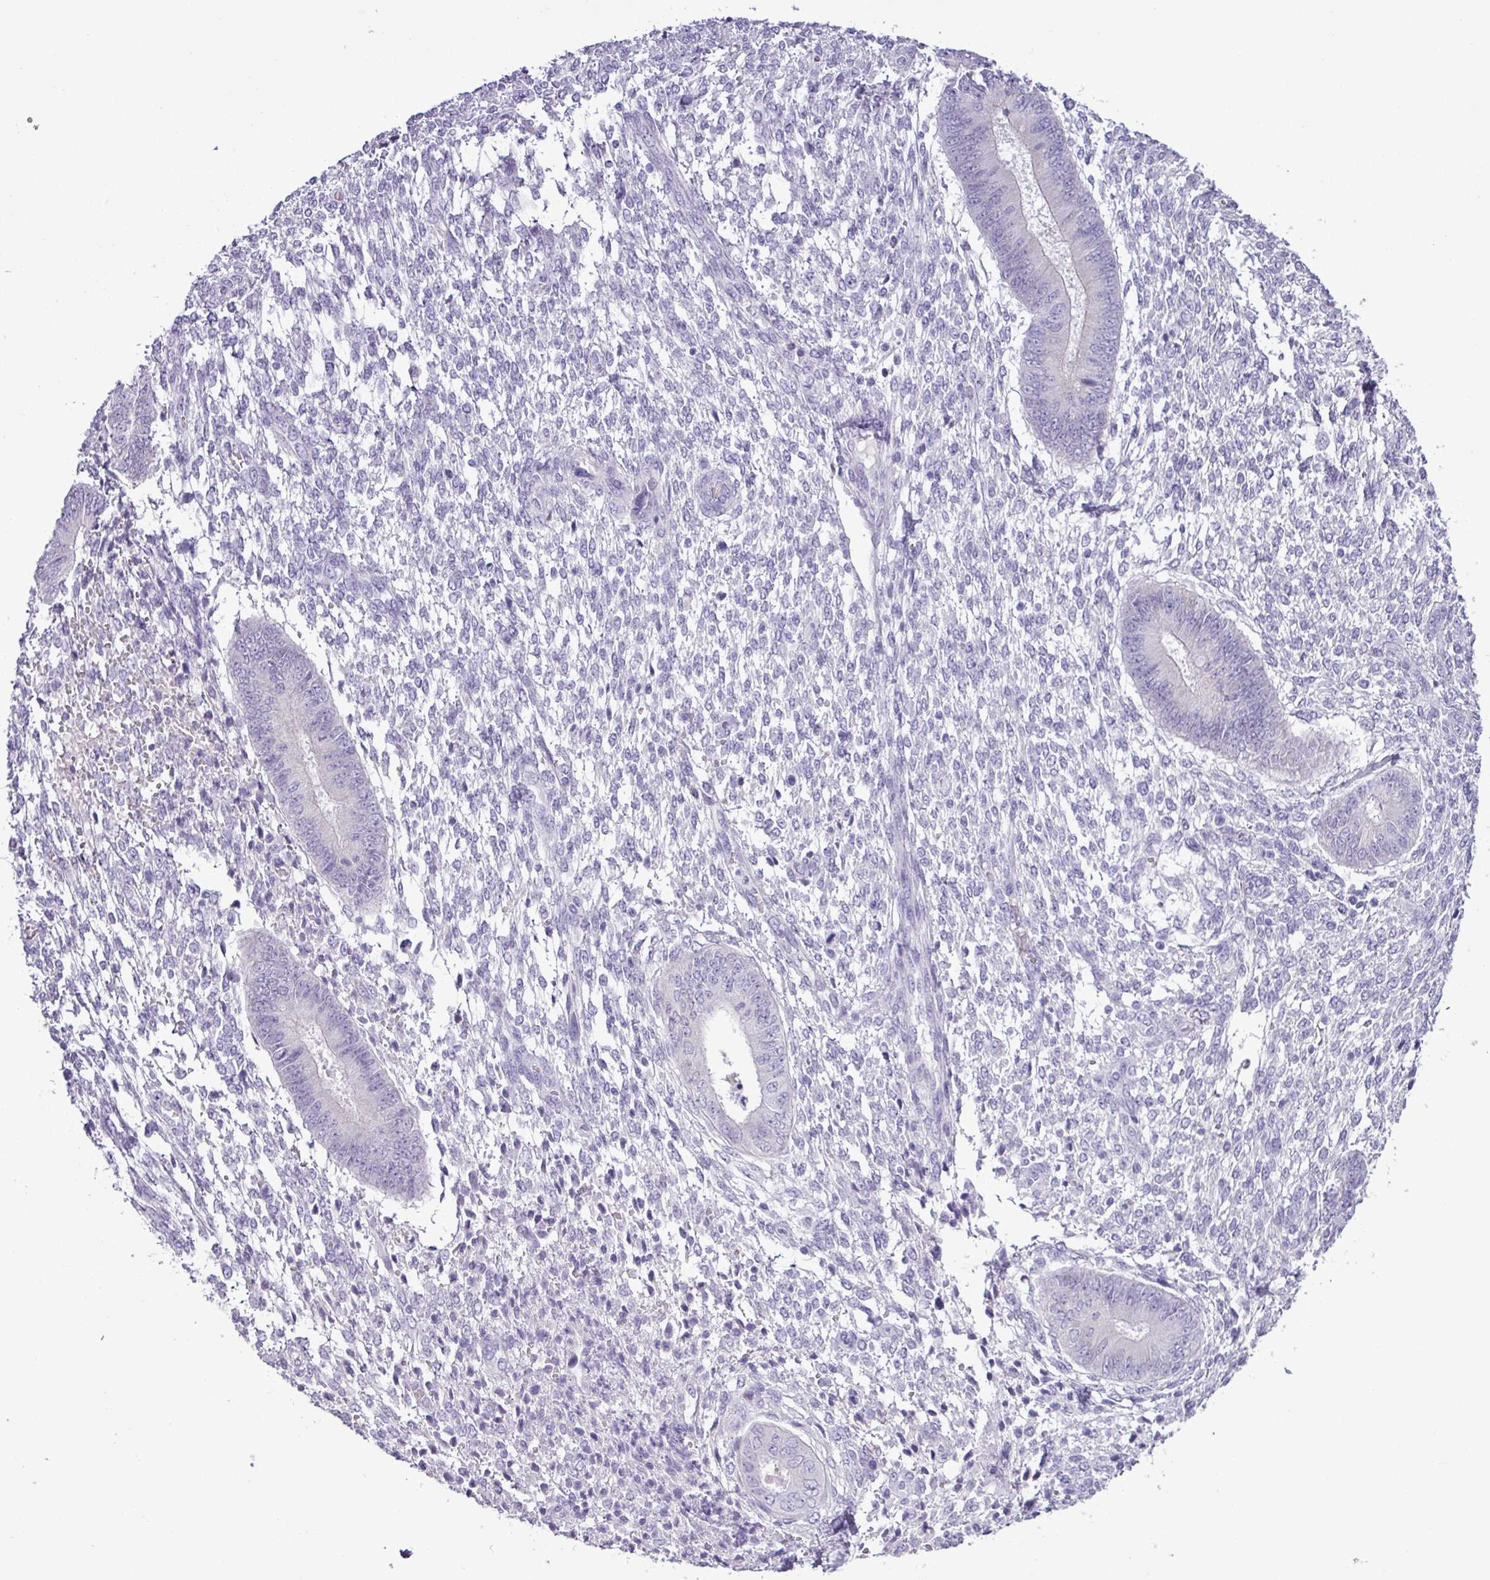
{"staining": {"intensity": "negative", "quantity": "none", "location": "none"}, "tissue": "endometrium", "cell_type": "Cells in endometrial stroma", "image_type": "normal", "snomed": [{"axis": "morphology", "description": "Normal tissue, NOS"}, {"axis": "topography", "description": "Endometrium"}], "caption": "Immunohistochemical staining of normal endometrium reveals no significant positivity in cells in endometrial stroma. (IHC, brightfield microscopy, high magnification).", "gene": "ALDH3A1", "patient": {"sex": "female", "age": 49}}